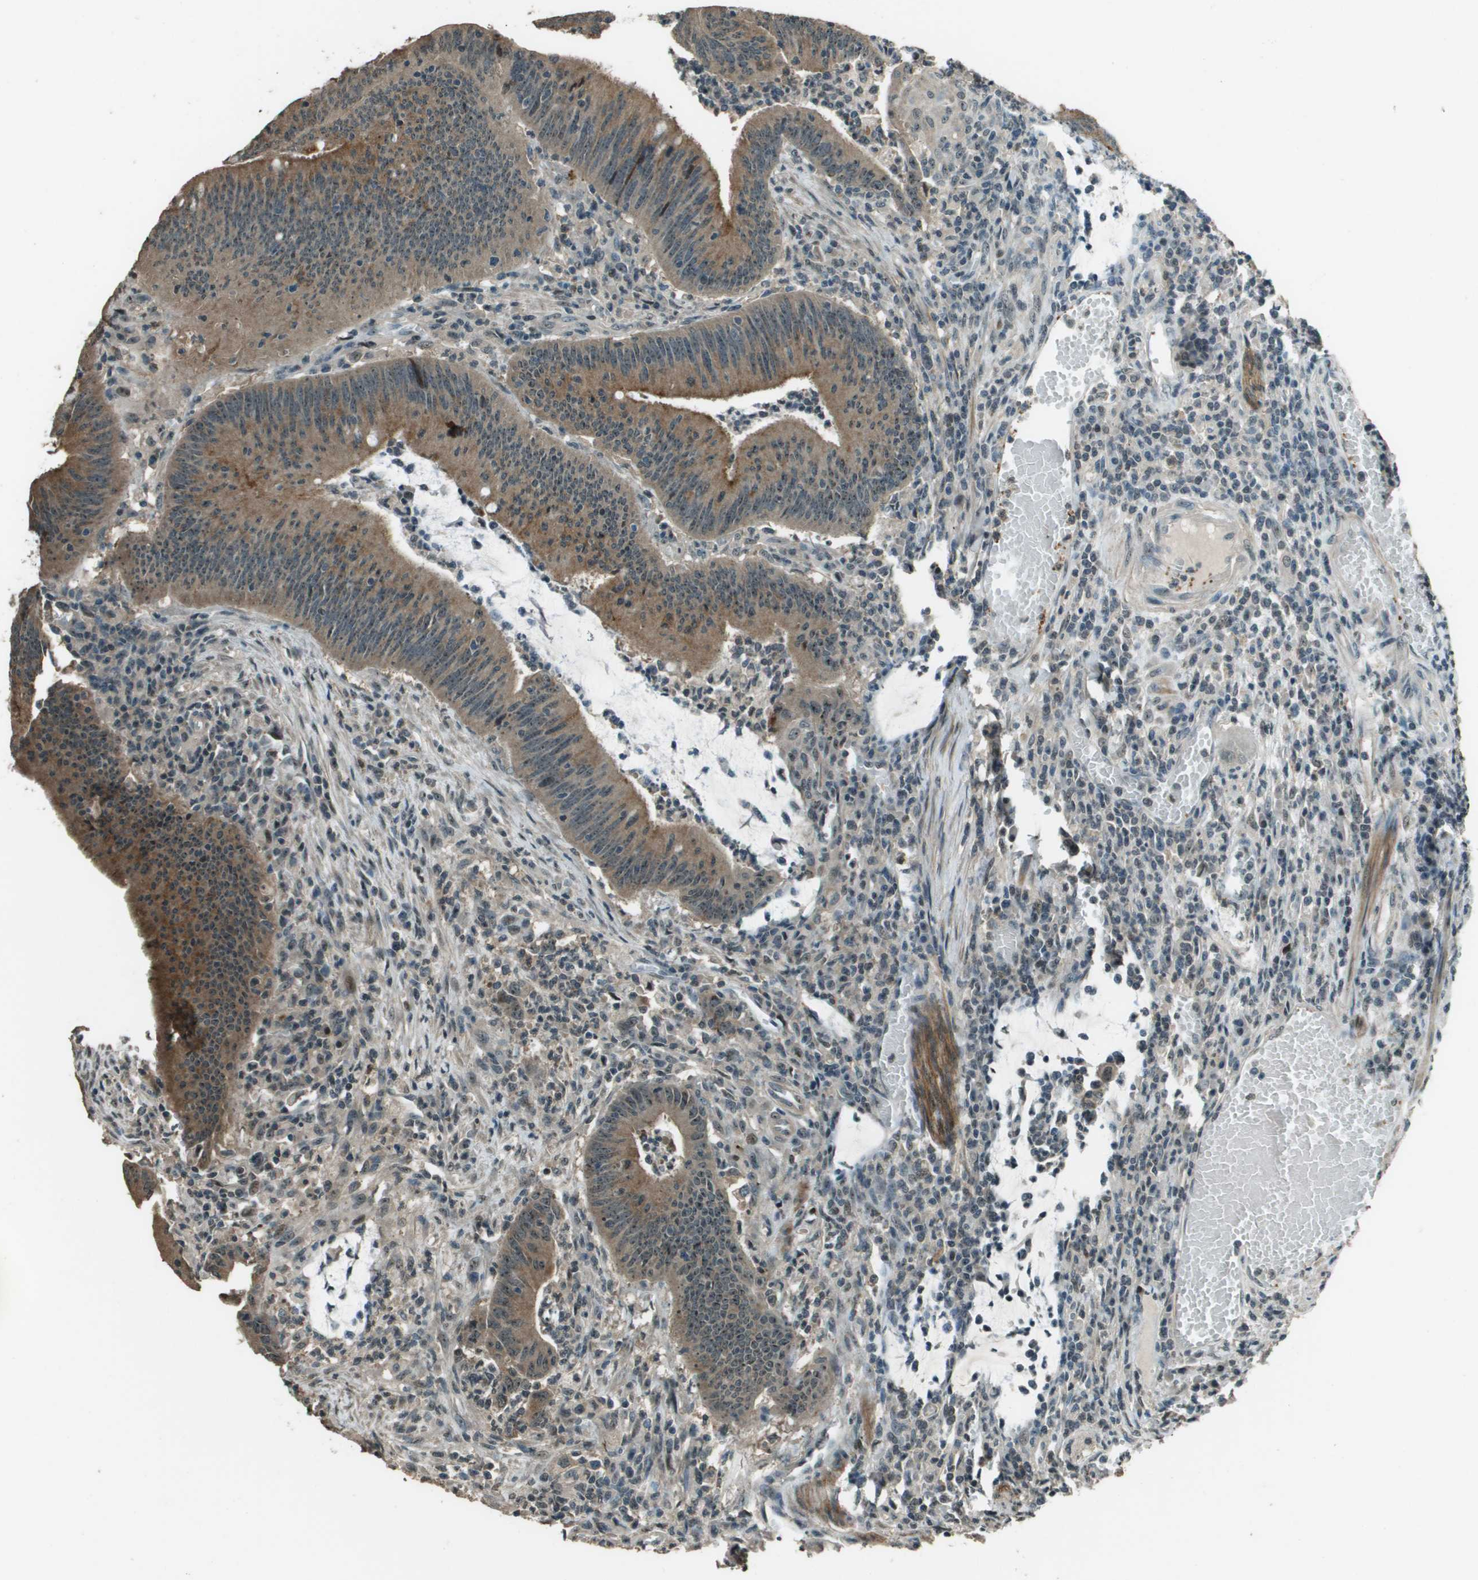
{"staining": {"intensity": "moderate", "quantity": ">75%", "location": "cytoplasmic/membranous"}, "tissue": "colorectal cancer", "cell_type": "Tumor cells", "image_type": "cancer", "snomed": [{"axis": "morphology", "description": "Normal tissue, NOS"}, {"axis": "morphology", "description": "Adenocarcinoma, NOS"}, {"axis": "topography", "description": "Rectum"}], "caption": "Approximately >75% of tumor cells in human colorectal cancer show moderate cytoplasmic/membranous protein expression as visualized by brown immunohistochemical staining.", "gene": "SDC3", "patient": {"sex": "female", "age": 66}}